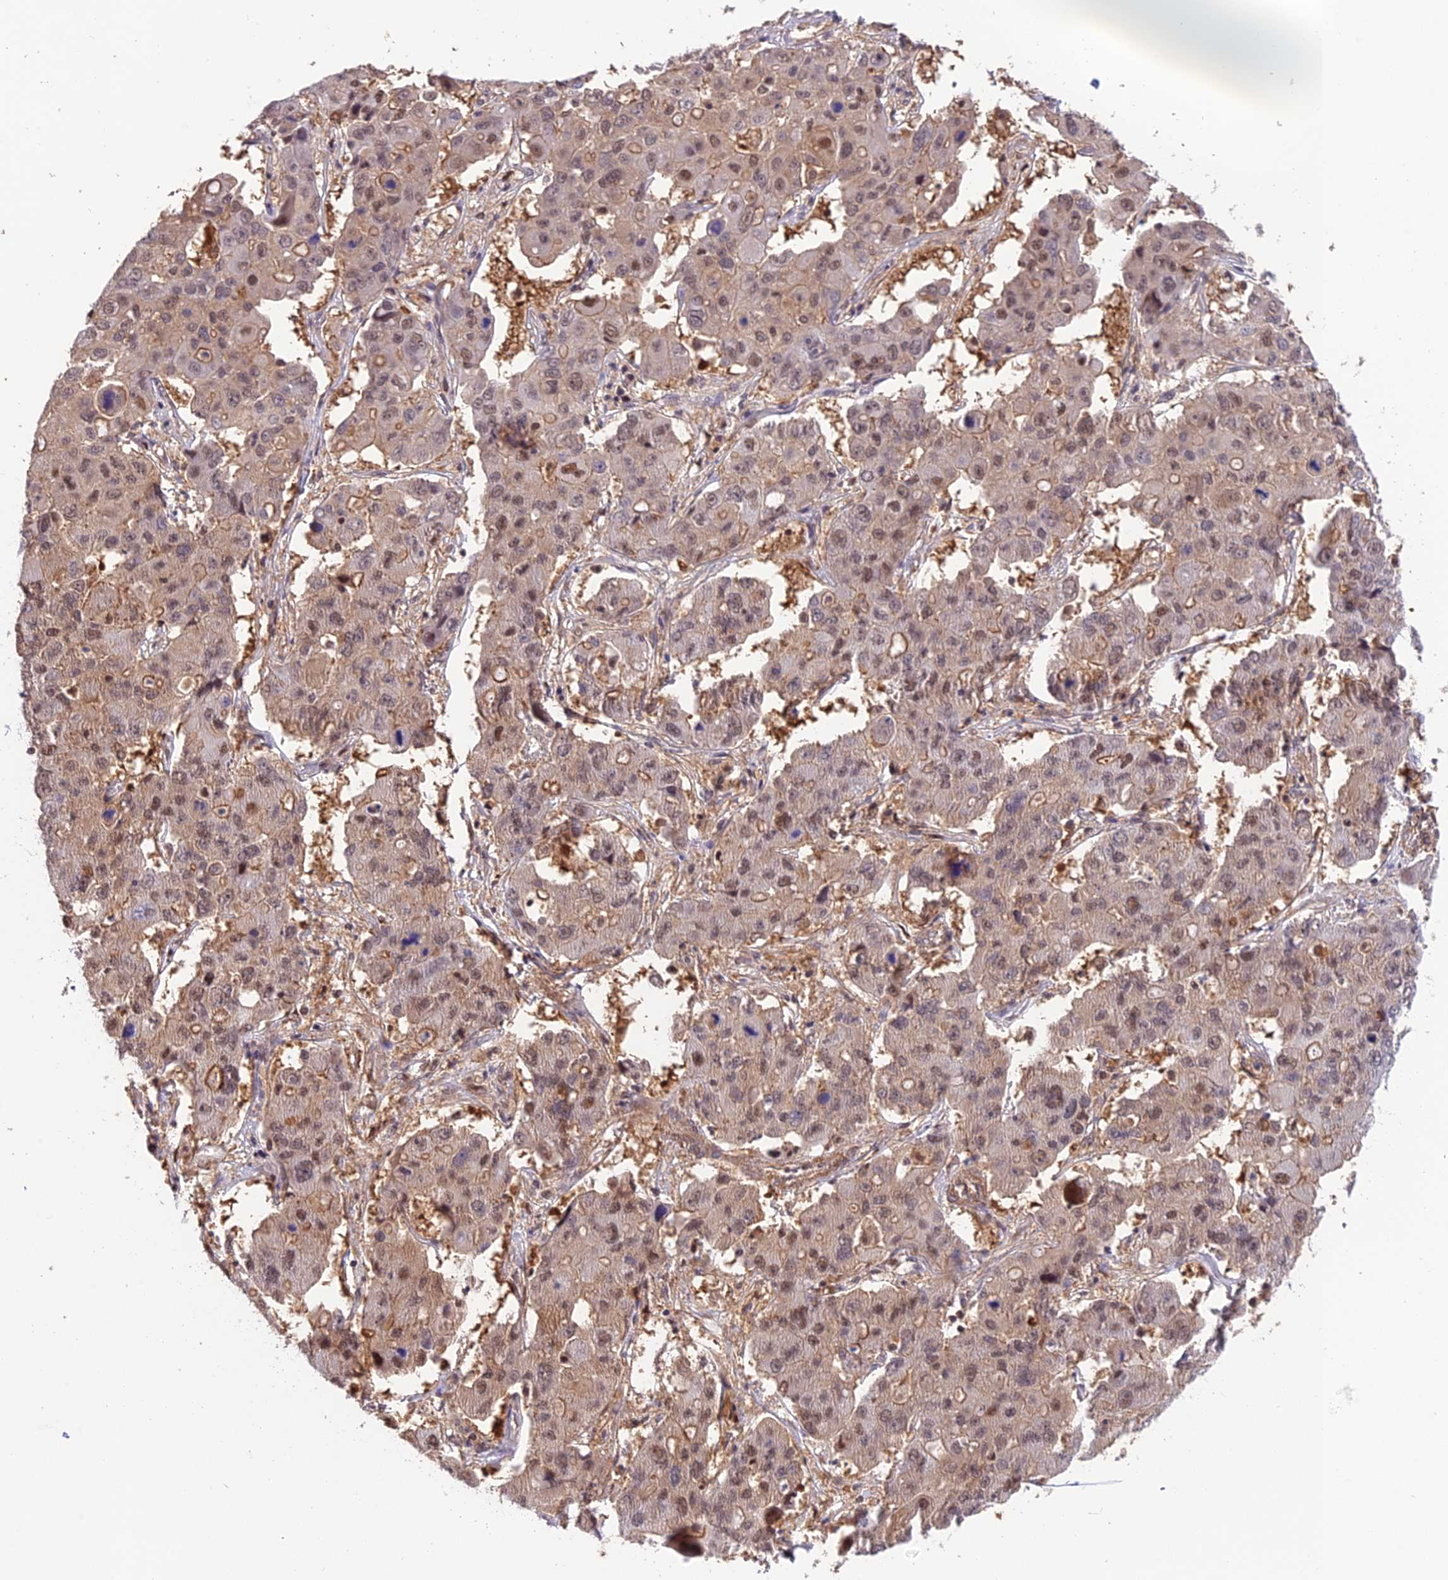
{"staining": {"intensity": "weak", "quantity": "25%-75%", "location": "cytoplasmic/membranous,nuclear"}, "tissue": "liver cancer", "cell_type": "Tumor cells", "image_type": "cancer", "snomed": [{"axis": "morphology", "description": "Cholangiocarcinoma"}, {"axis": "topography", "description": "Liver"}], "caption": "Immunohistochemistry (IHC) of liver cholangiocarcinoma displays low levels of weak cytoplasmic/membranous and nuclear expression in about 25%-75% of tumor cells.", "gene": "PSMB3", "patient": {"sex": "male", "age": 67}}